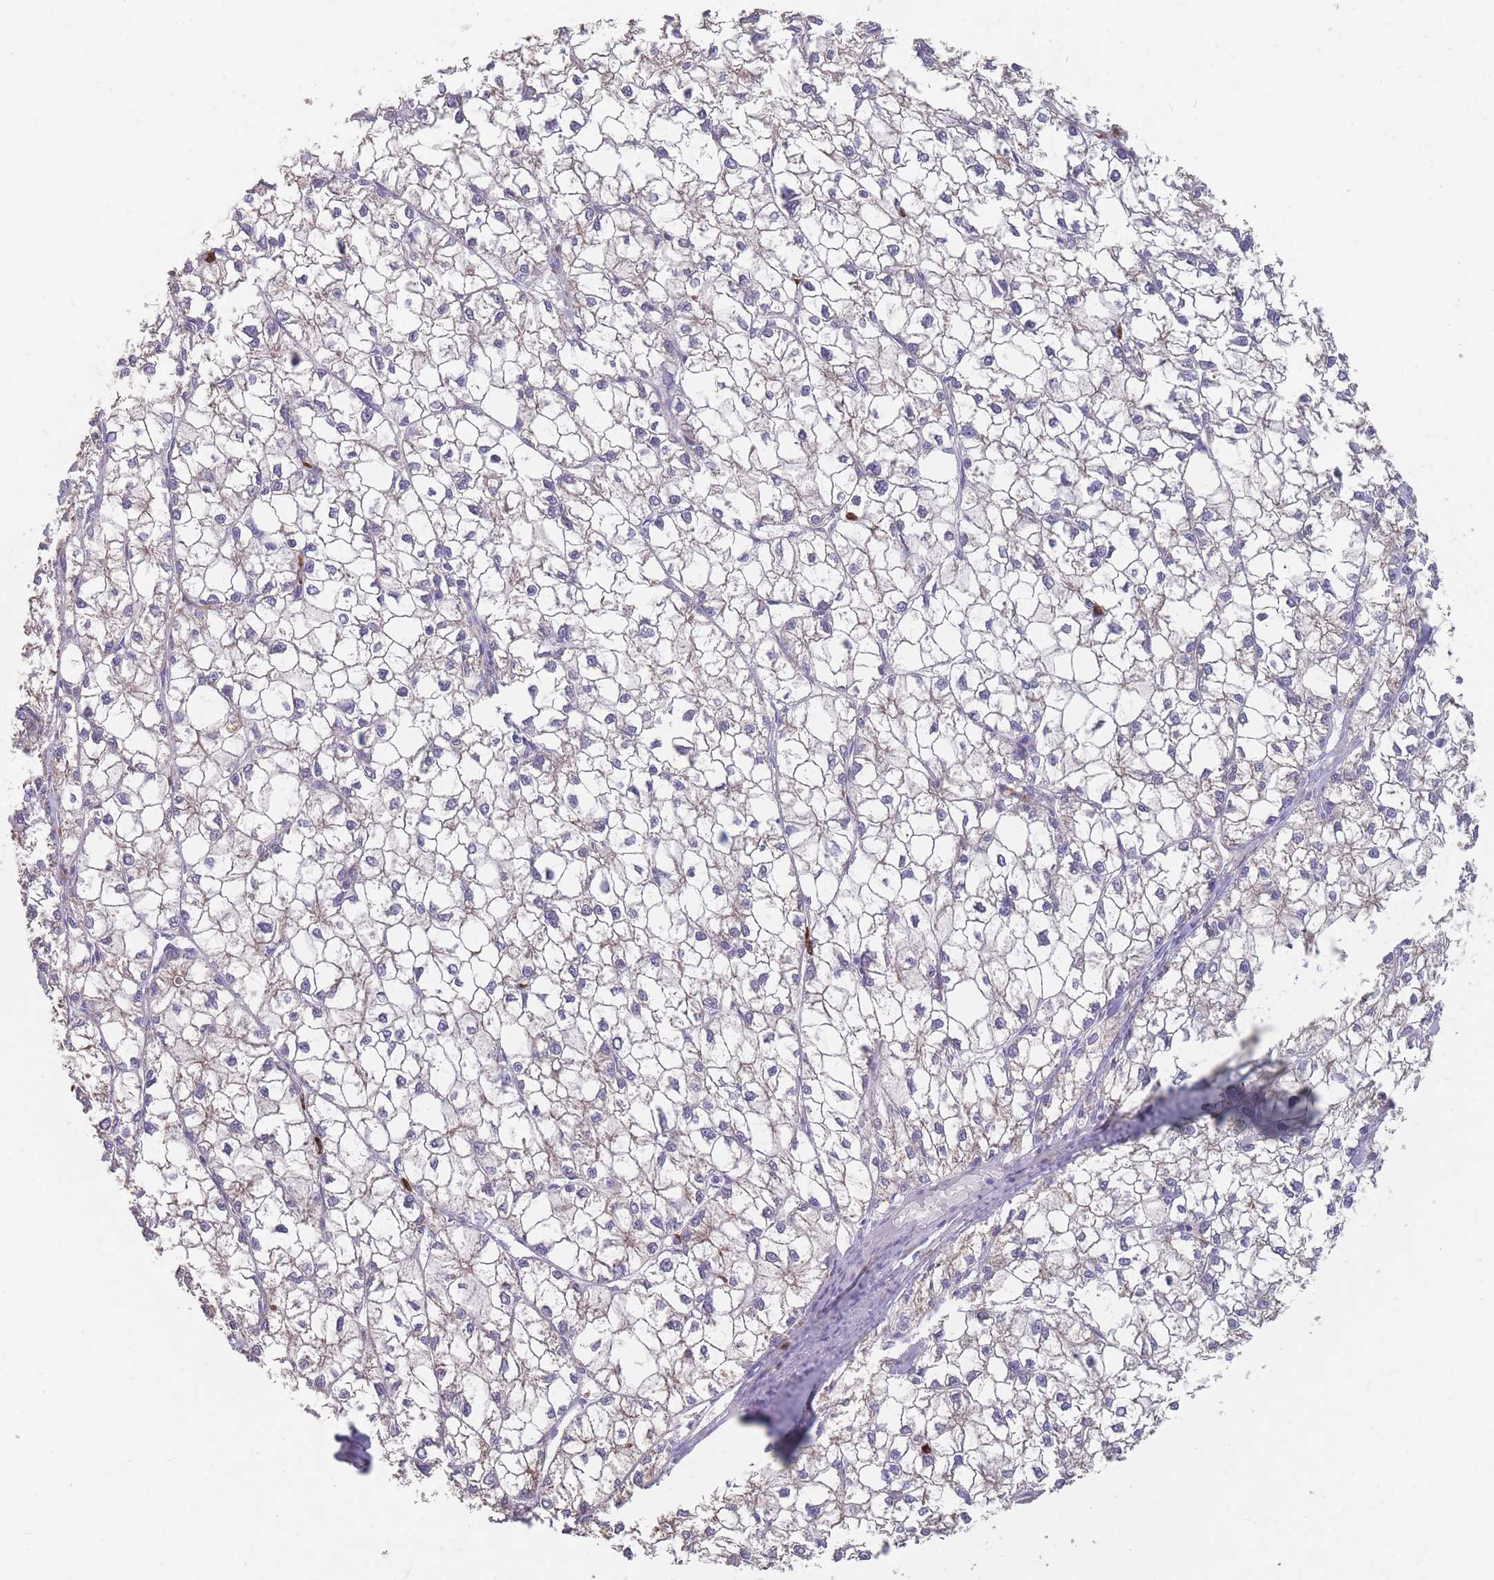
{"staining": {"intensity": "negative", "quantity": "none", "location": "none"}, "tissue": "liver cancer", "cell_type": "Tumor cells", "image_type": "cancer", "snomed": [{"axis": "morphology", "description": "Carcinoma, Hepatocellular, NOS"}, {"axis": "topography", "description": "Liver"}], "caption": "This is a histopathology image of immunohistochemistry (IHC) staining of liver hepatocellular carcinoma, which shows no expression in tumor cells. Nuclei are stained in blue.", "gene": "CLEC12A", "patient": {"sex": "female", "age": 43}}